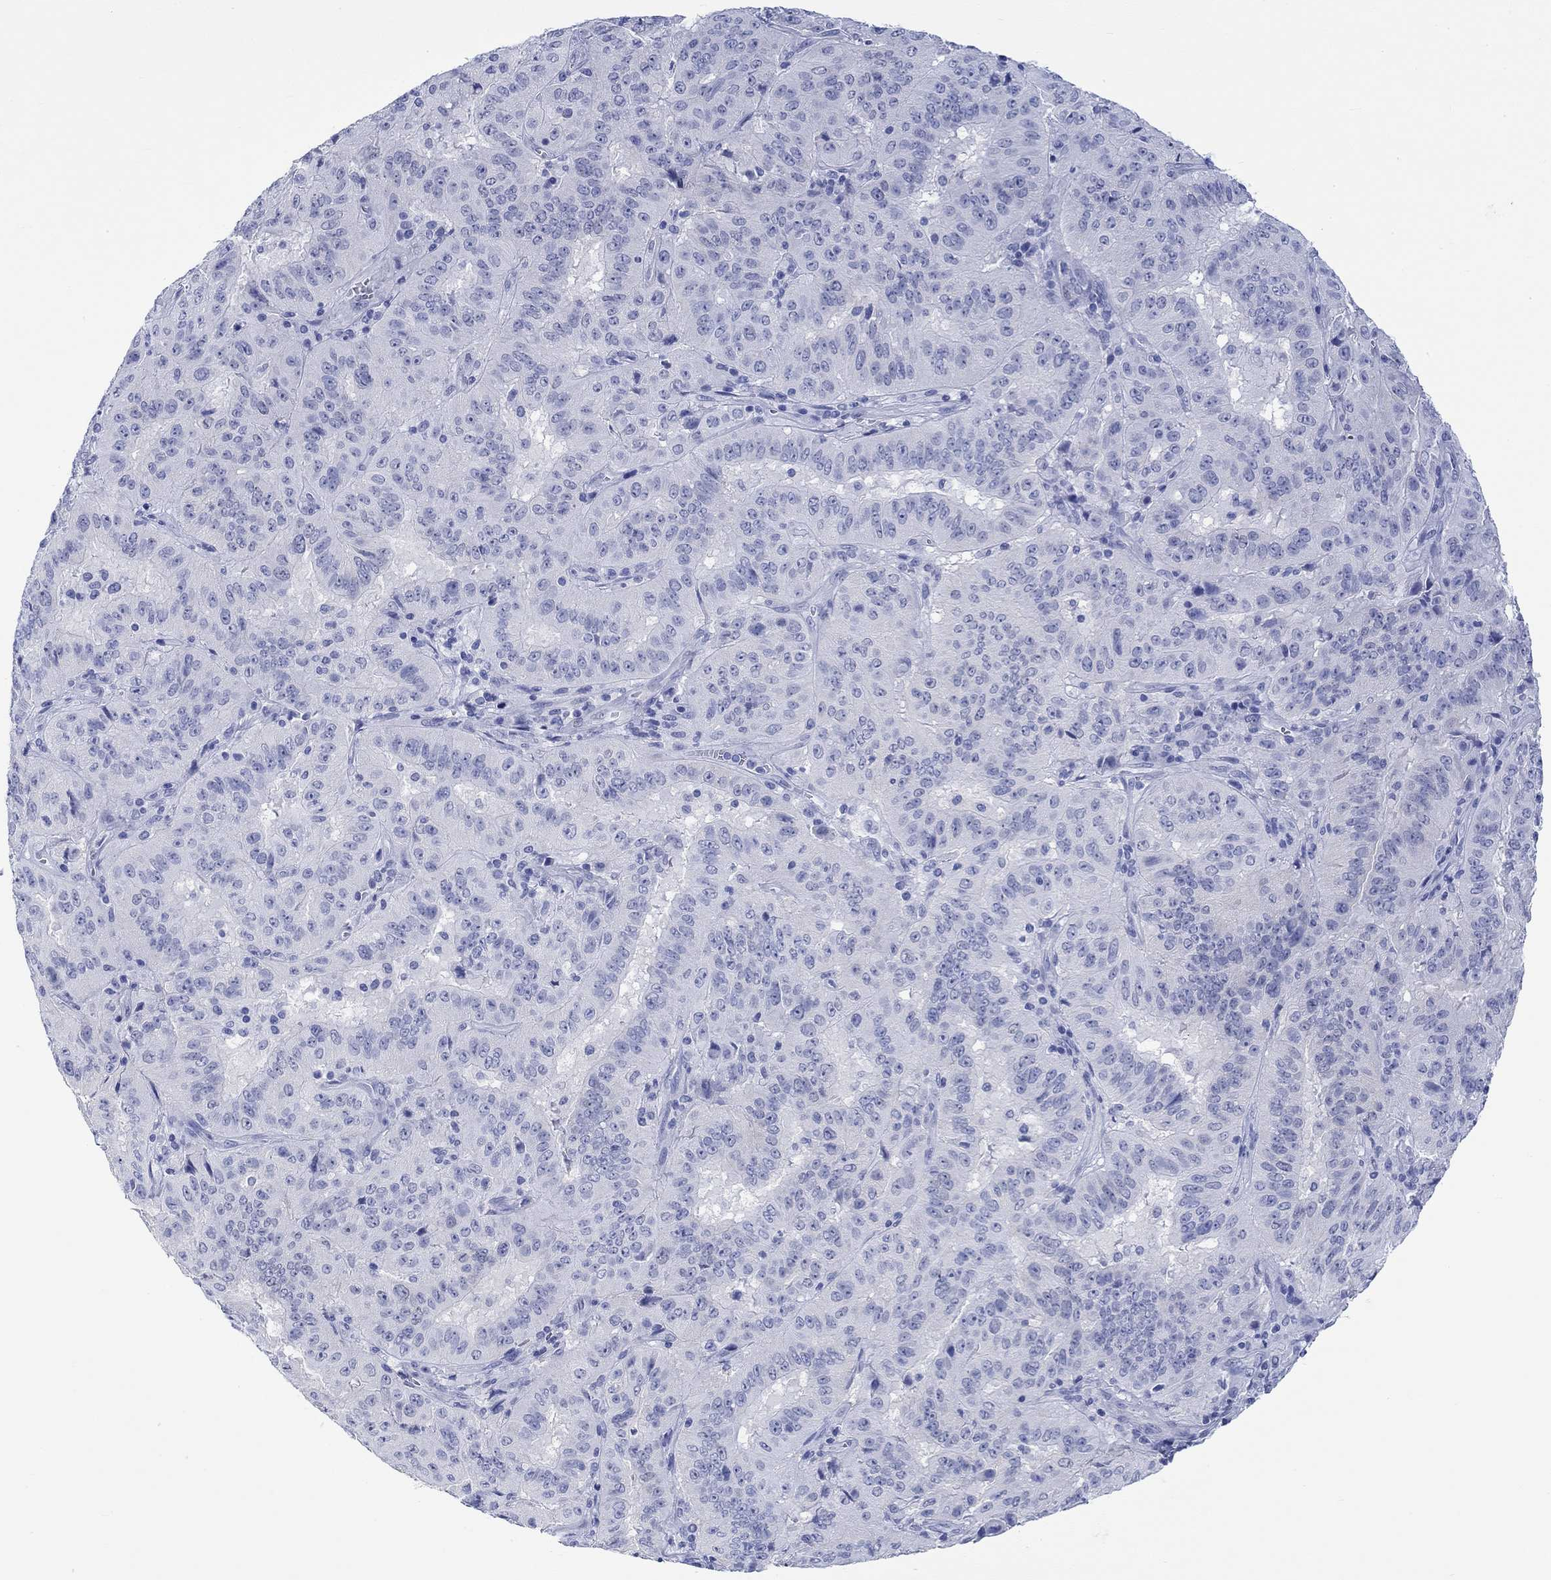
{"staining": {"intensity": "negative", "quantity": "none", "location": "none"}, "tissue": "pancreatic cancer", "cell_type": "Tumor cells", "image_type": "cancer", "snomed": [{"axis": "morphology", "description": "Adenocarcinoma, NOS"}, {"axis": "topography", "description": "Pancreas"}], "caption": "IHC histopathology image of neoplastic tissue: human pancreatic cancer (adenocarcinoma) stained with DAB (3,3'-diaminobenzidine) displays no significant protein expression in tumor cells.", "gene": "MSI1", "patient": {"sex": "male", "age": 63}}